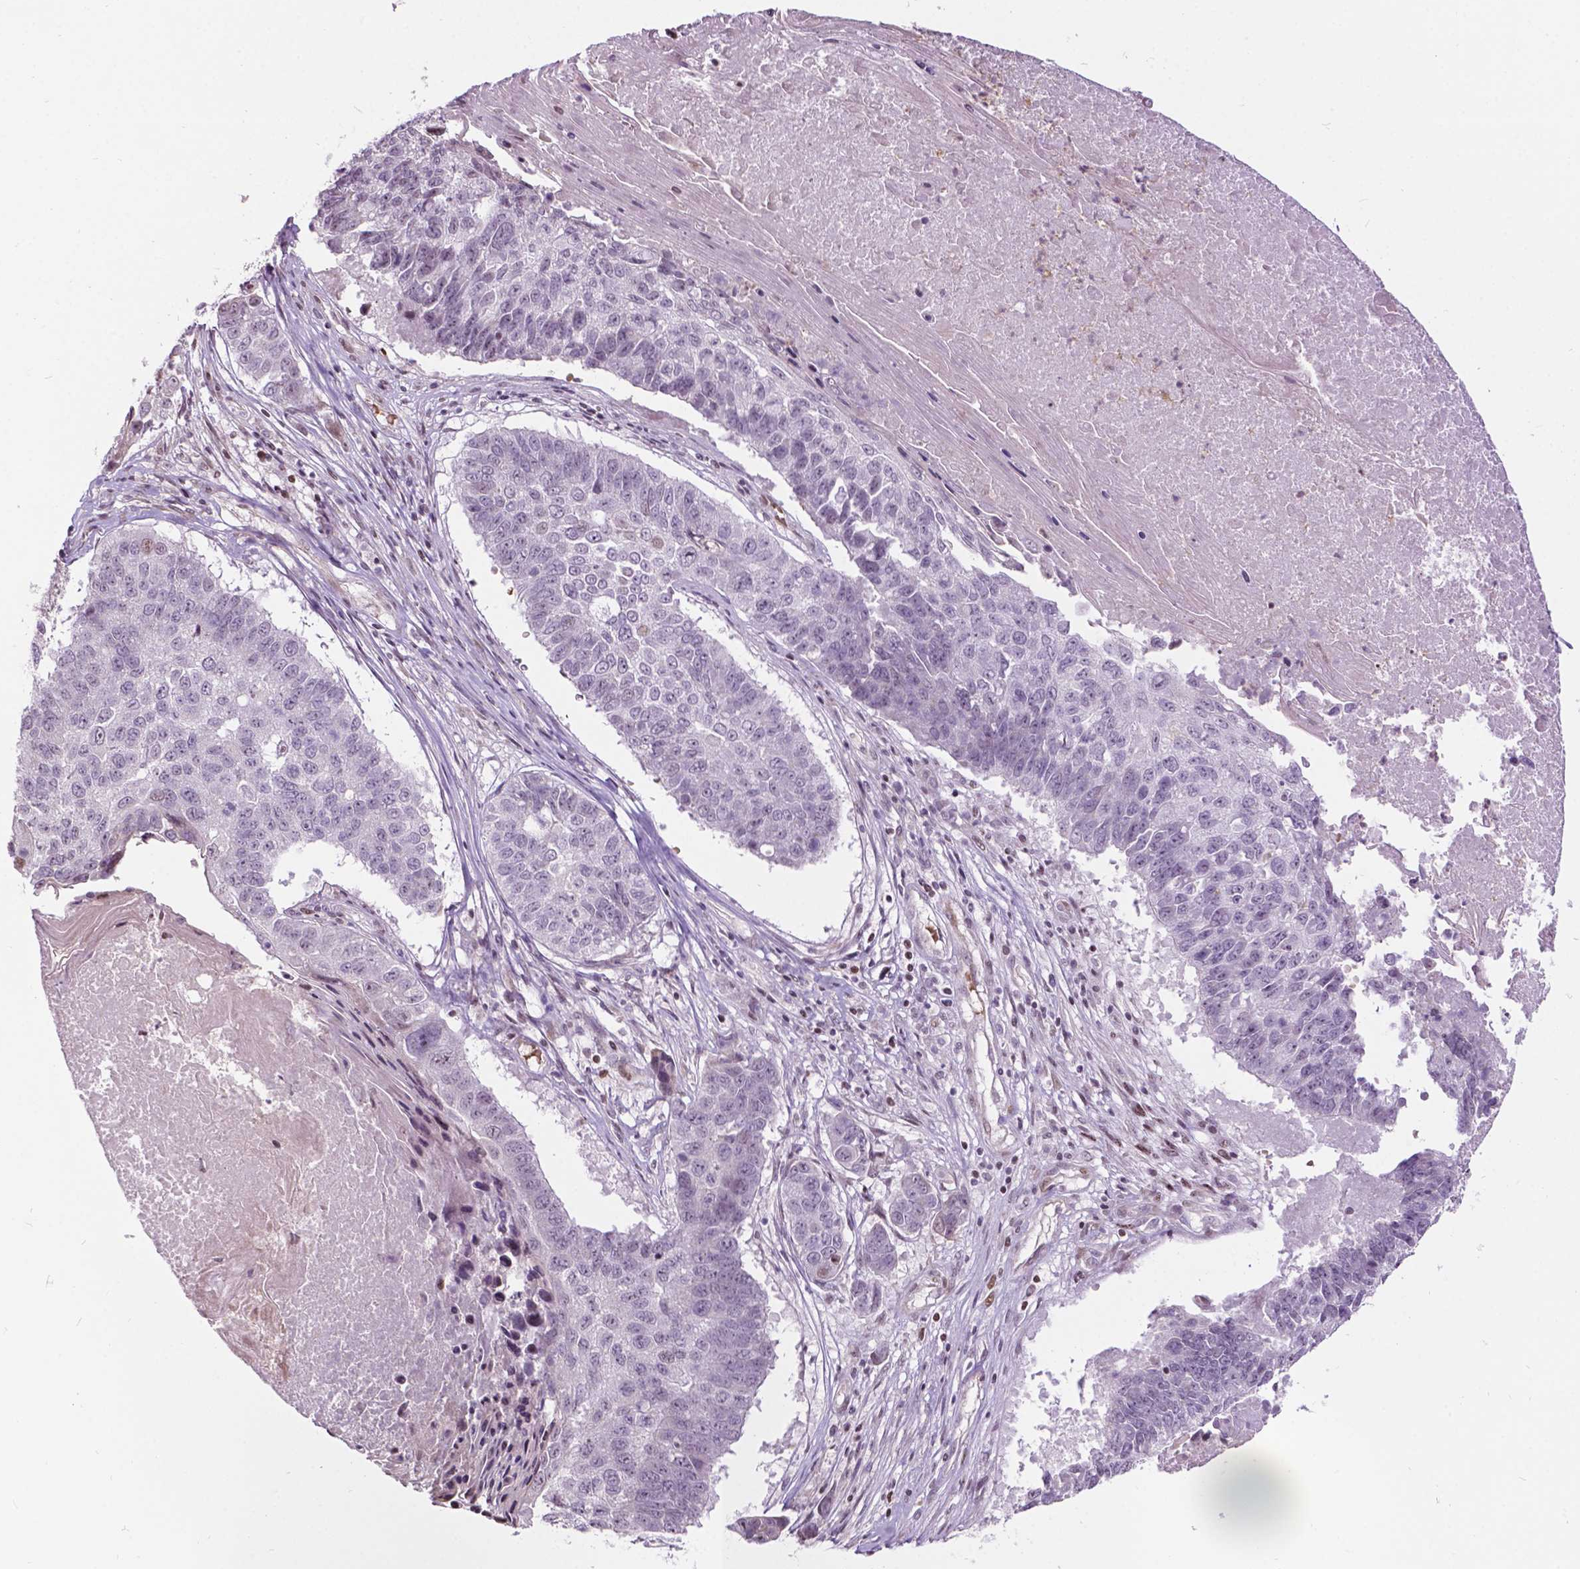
{"staining": {"intensity": "negative", "quantity": "none", "location": "none"}, "tissue": "lung cancer", "cell_type": "Tumor cells", "image_type": "cancer", "snomed": [{"axis": "morphology", "description": "Squamous cell carcinoma, NOS"}, {"axis": "topography", "description": "Lung"}], "caption": "Immunohistochemistry (IHC) image of neoplastic tissue: lung cancer stained with DAB exhibits no significant protein expression in tumor cells. (Stains: DAB (3,3'-diaminobenzidine) IHC with hematoxylin counter stain, Microscopy: brightfield microscopy at high magnification).", "gene": "PTPN18", "patient": {"sex": "male", "age": 73}}